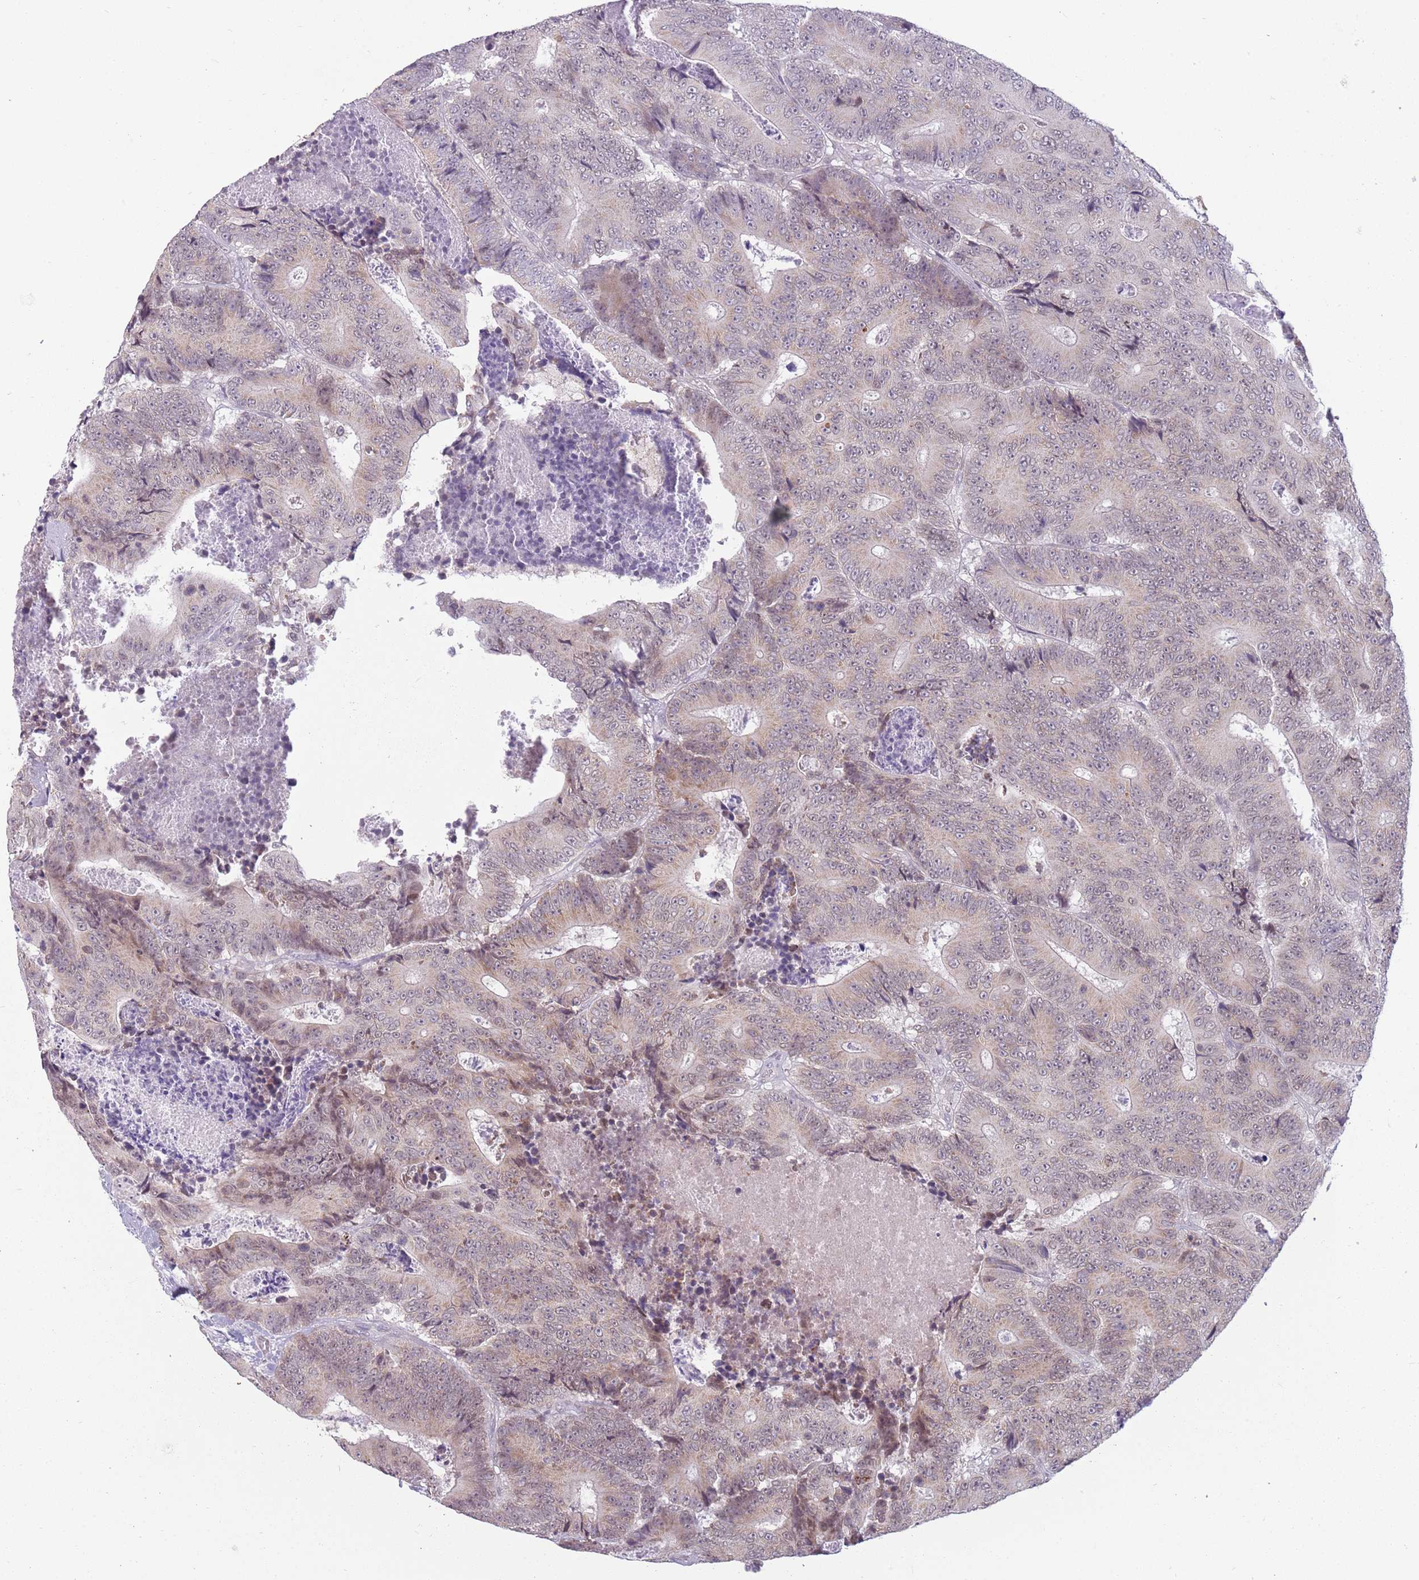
{"staining": {"intensity": "weak", "quantity": "<25%", "location": "cytoplasmic/membranous"}, "tissue": "colorectal cancer", "cell_type": "Tumor cells", "image_type": "cancer", "snomed": [{"axis": "morphology", "description": "Adenocarcinoma, NOS"}, {"axis": "topography", "description": "Colon"}], "caption": "A photomicrograph of colorectal cancer (adenocarcinoma) stained for a protein exhibits no brown staining in tumor cells. Nuclei are stained in blue.", "gene": "ZNF574", "patient": {"sex": "male", "age": 83}}